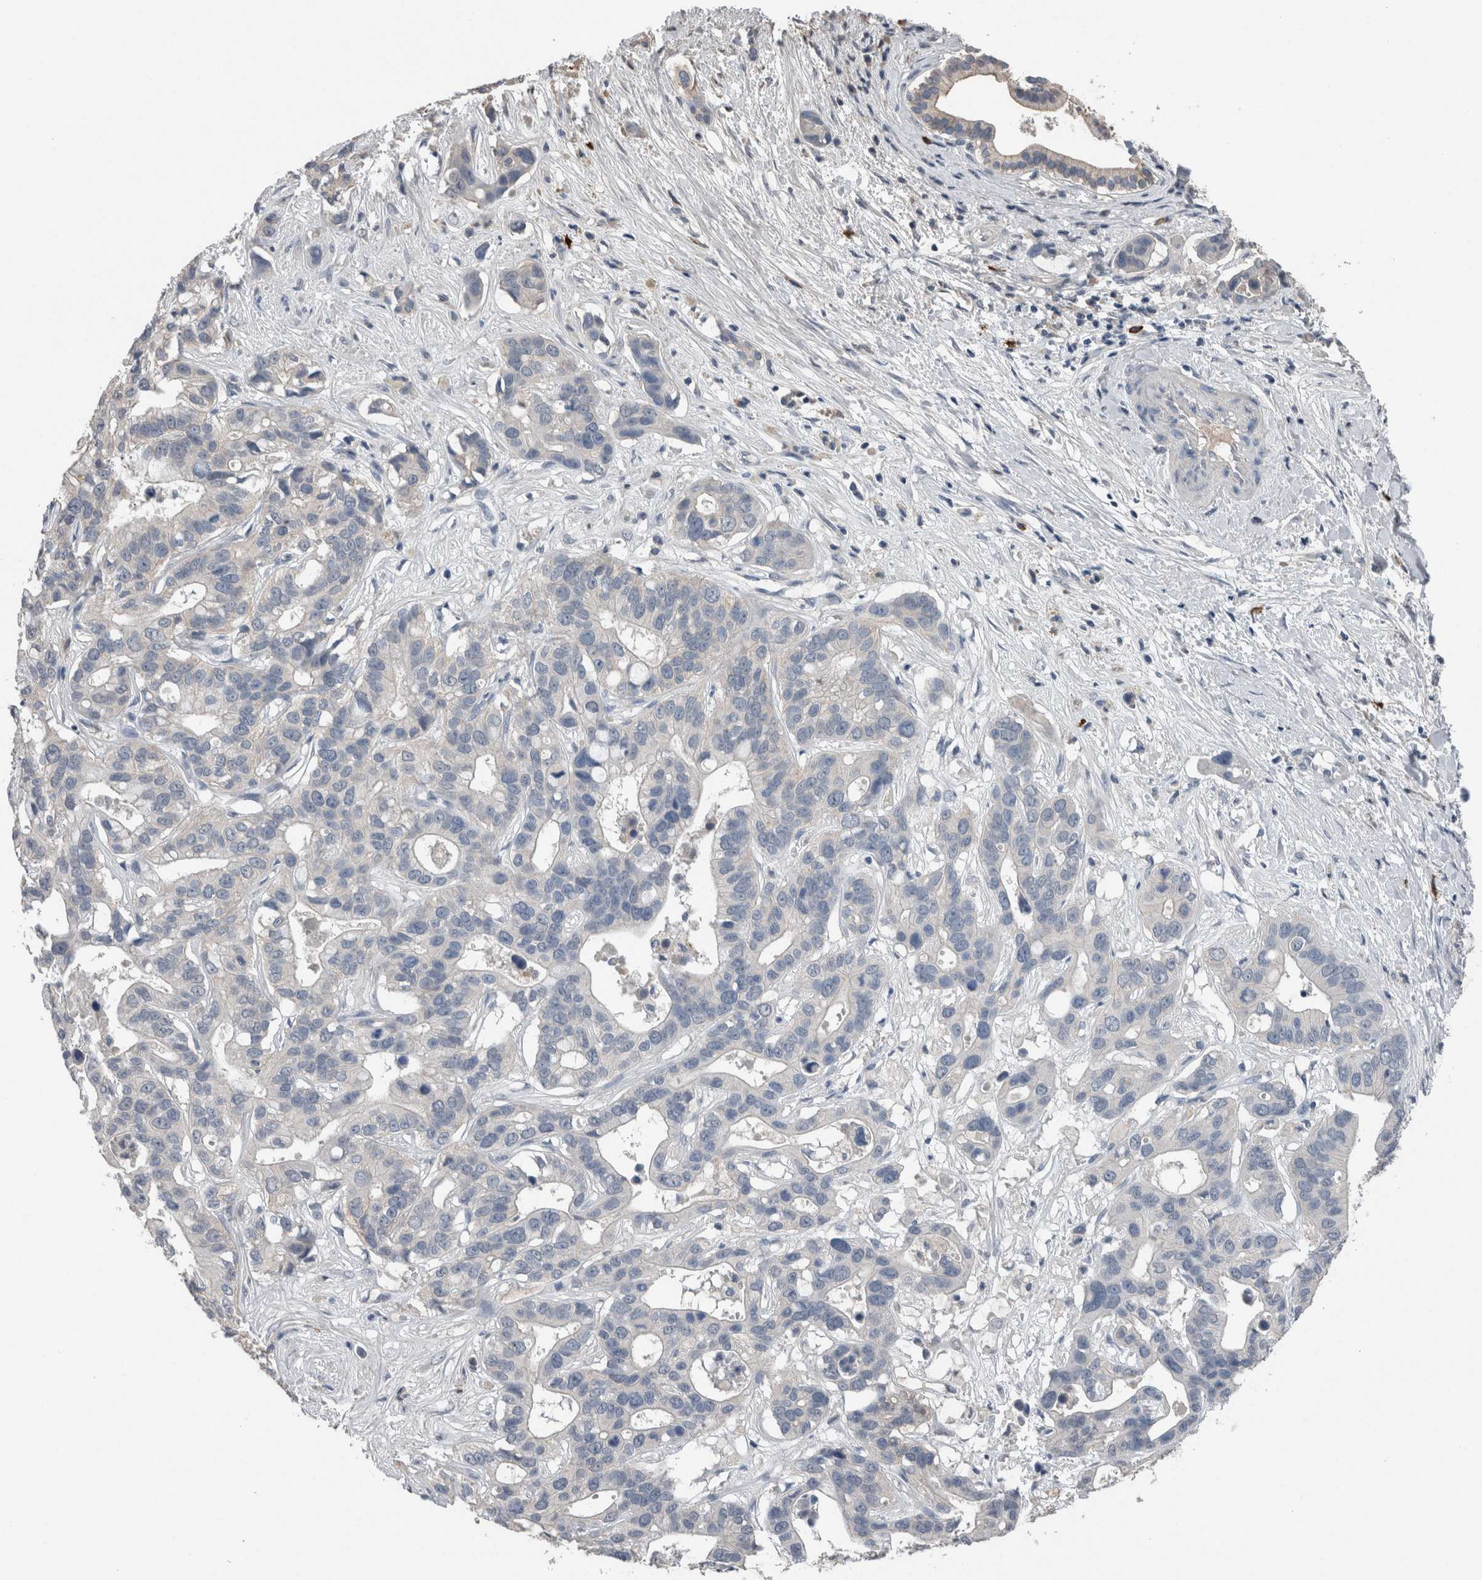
{"staining": {"intensity": "negative", "quantity": "none", "location": "none"}, "tissue": "liver cancer", "cell_type": "Tumor cells", "image_type": "cancer", "snomed": [{"axis": "morphology", "description": "Cholangiocarcinoma"}, {"axis": "topography", "description": "Liver"}], "caption": "DAB immunohistochemical staining of human liver cancer (cholangiocarcinoma) exhibits no significant positivity in tumor cells.", "gene": "CRNN", "patient": {"sex": "female", "age": 65}}